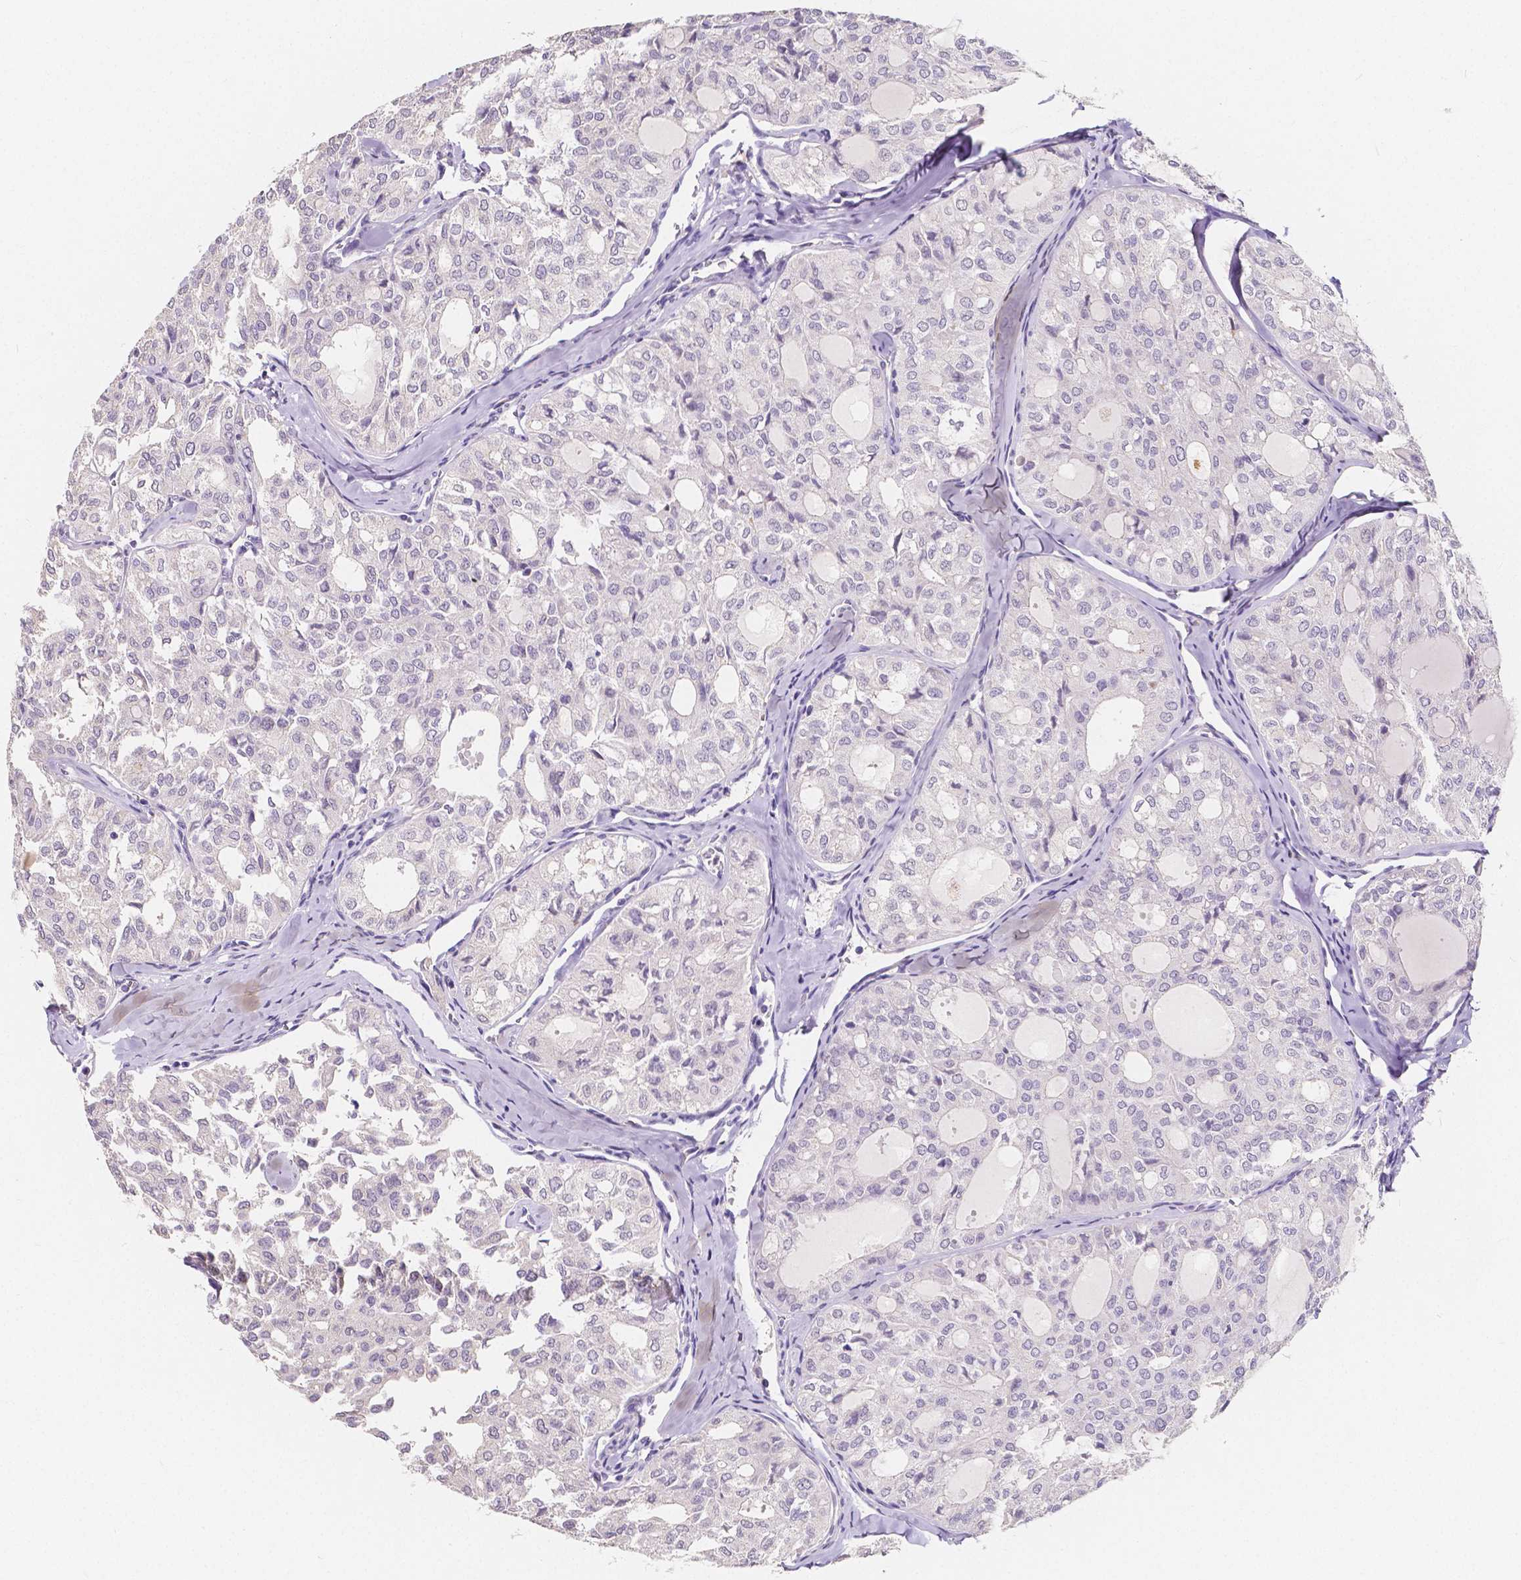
{"staining": {"intensity": "negative", "quantity": "none", "location": "none"}, "tissue": "thyroid cancer", "cell_type": "Tumor cells", "image_type": "cancer", "snomed": [{"axis": "morphology", "description": "Follicular adenoma carcinoma, NOS"}, {"axis": "topography", "description": "Thyroid gland"}], "caption": "DAB (3,3'-diaminobenzidine) immunohistochemical staining of thyroid follicular adenoma carcinoma shows no significant expression in tumor cells. (Stains: DAB immunohistochemistry with hematoxylin counter stain, Microscopy: brightfield microscopy at high magnification).", "gene": "ACP5", "patient": {"sex": "male", "age": 75}}